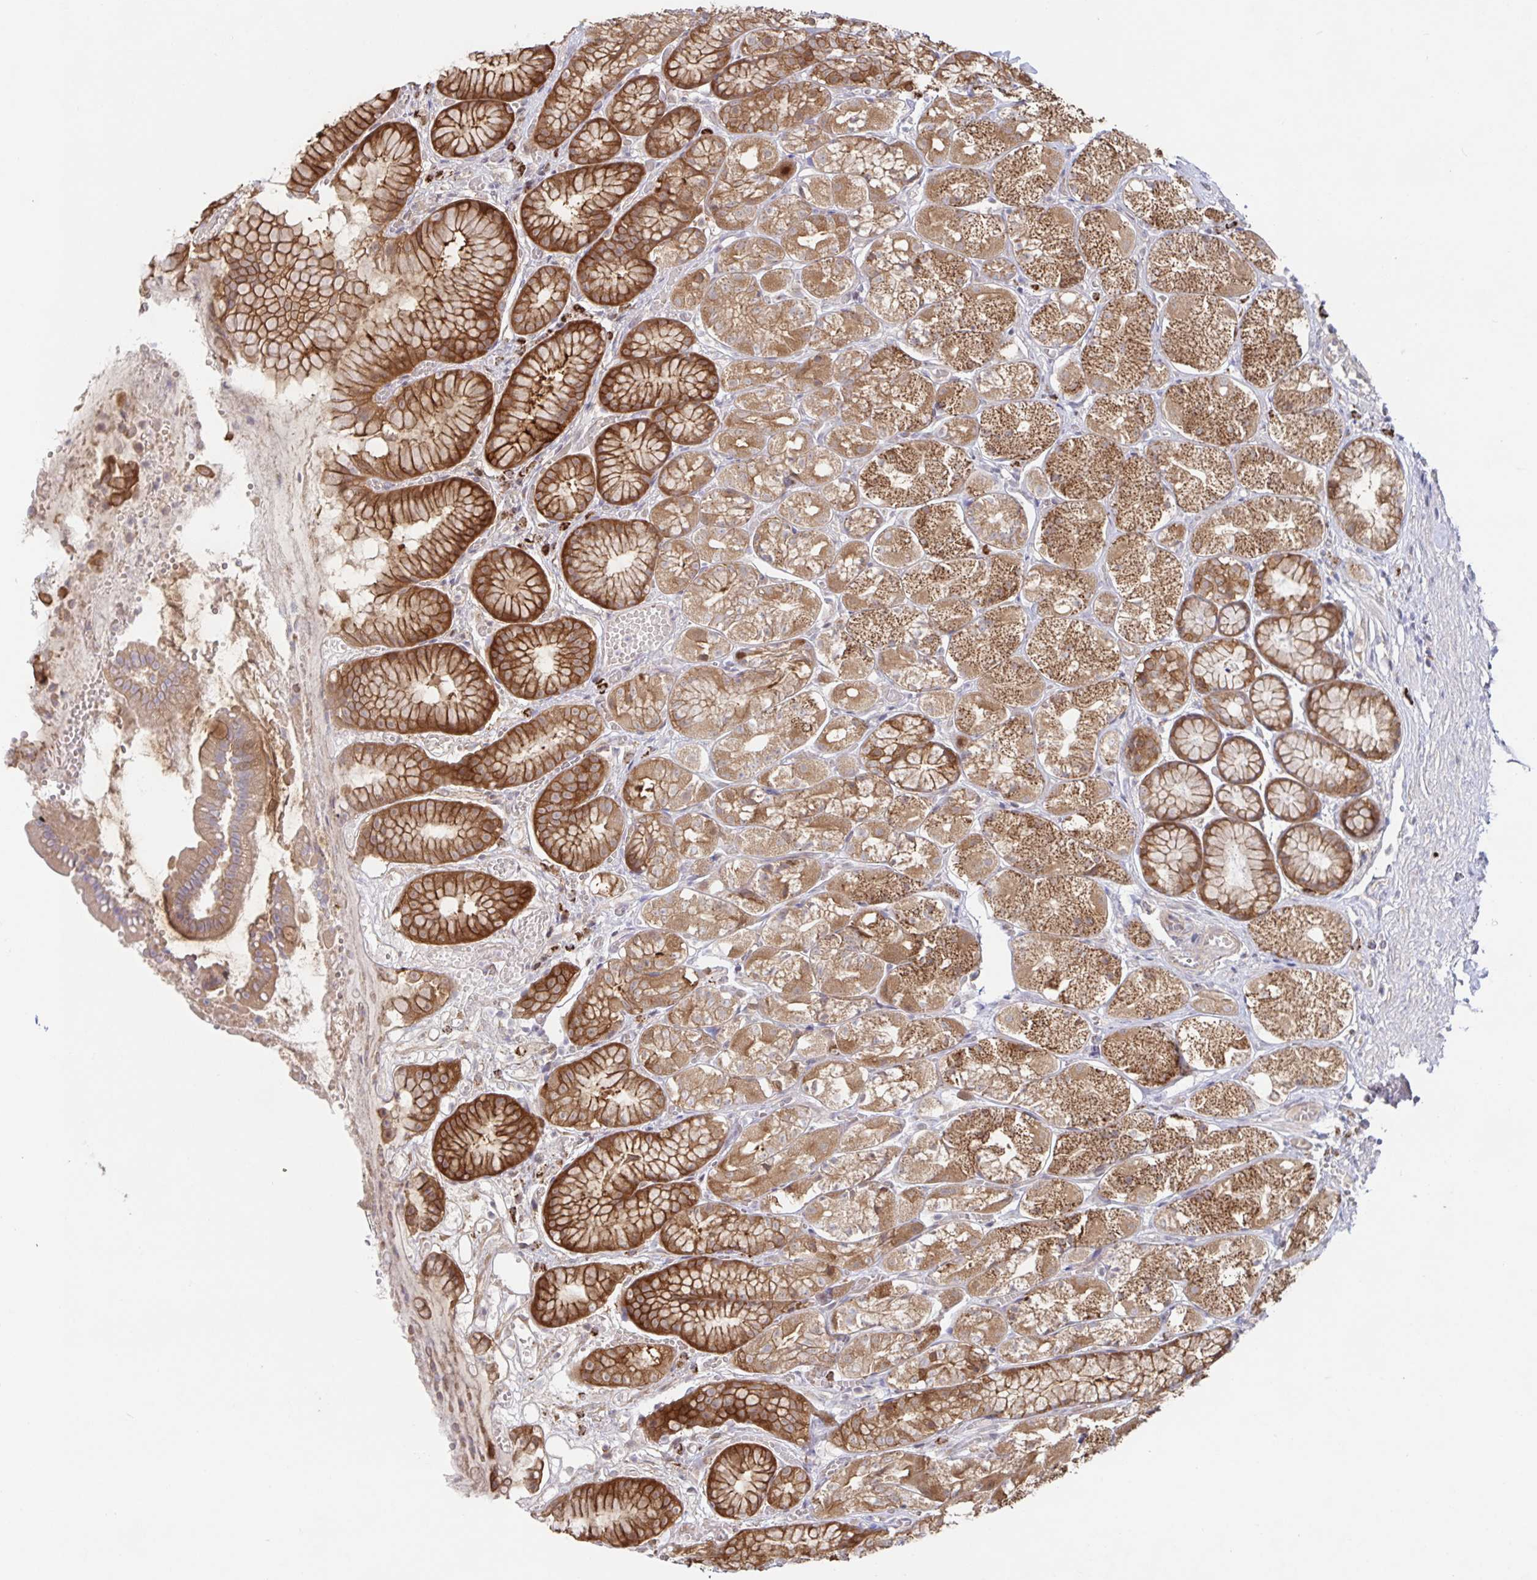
{"staining": {"intensity": "strong", "quantity": ">75%", "location": "cytoplasmic/membranous"}, "tissue": "stomach", "cell_type": "Glandular cells", "image_type": "normal", "snomed": [{"axis": "morphology", "description": "Normal tissue, NOS"}, {"axis": "topography", "description": "Stomach"}], "caption": "Protein expression analysis of unremarkable human stomach reveals strong cytoplasmic/membranous expression in about >75% of glandular cells.", "gene": "AACS", "patient": {"sex": "male", "age": 70}}